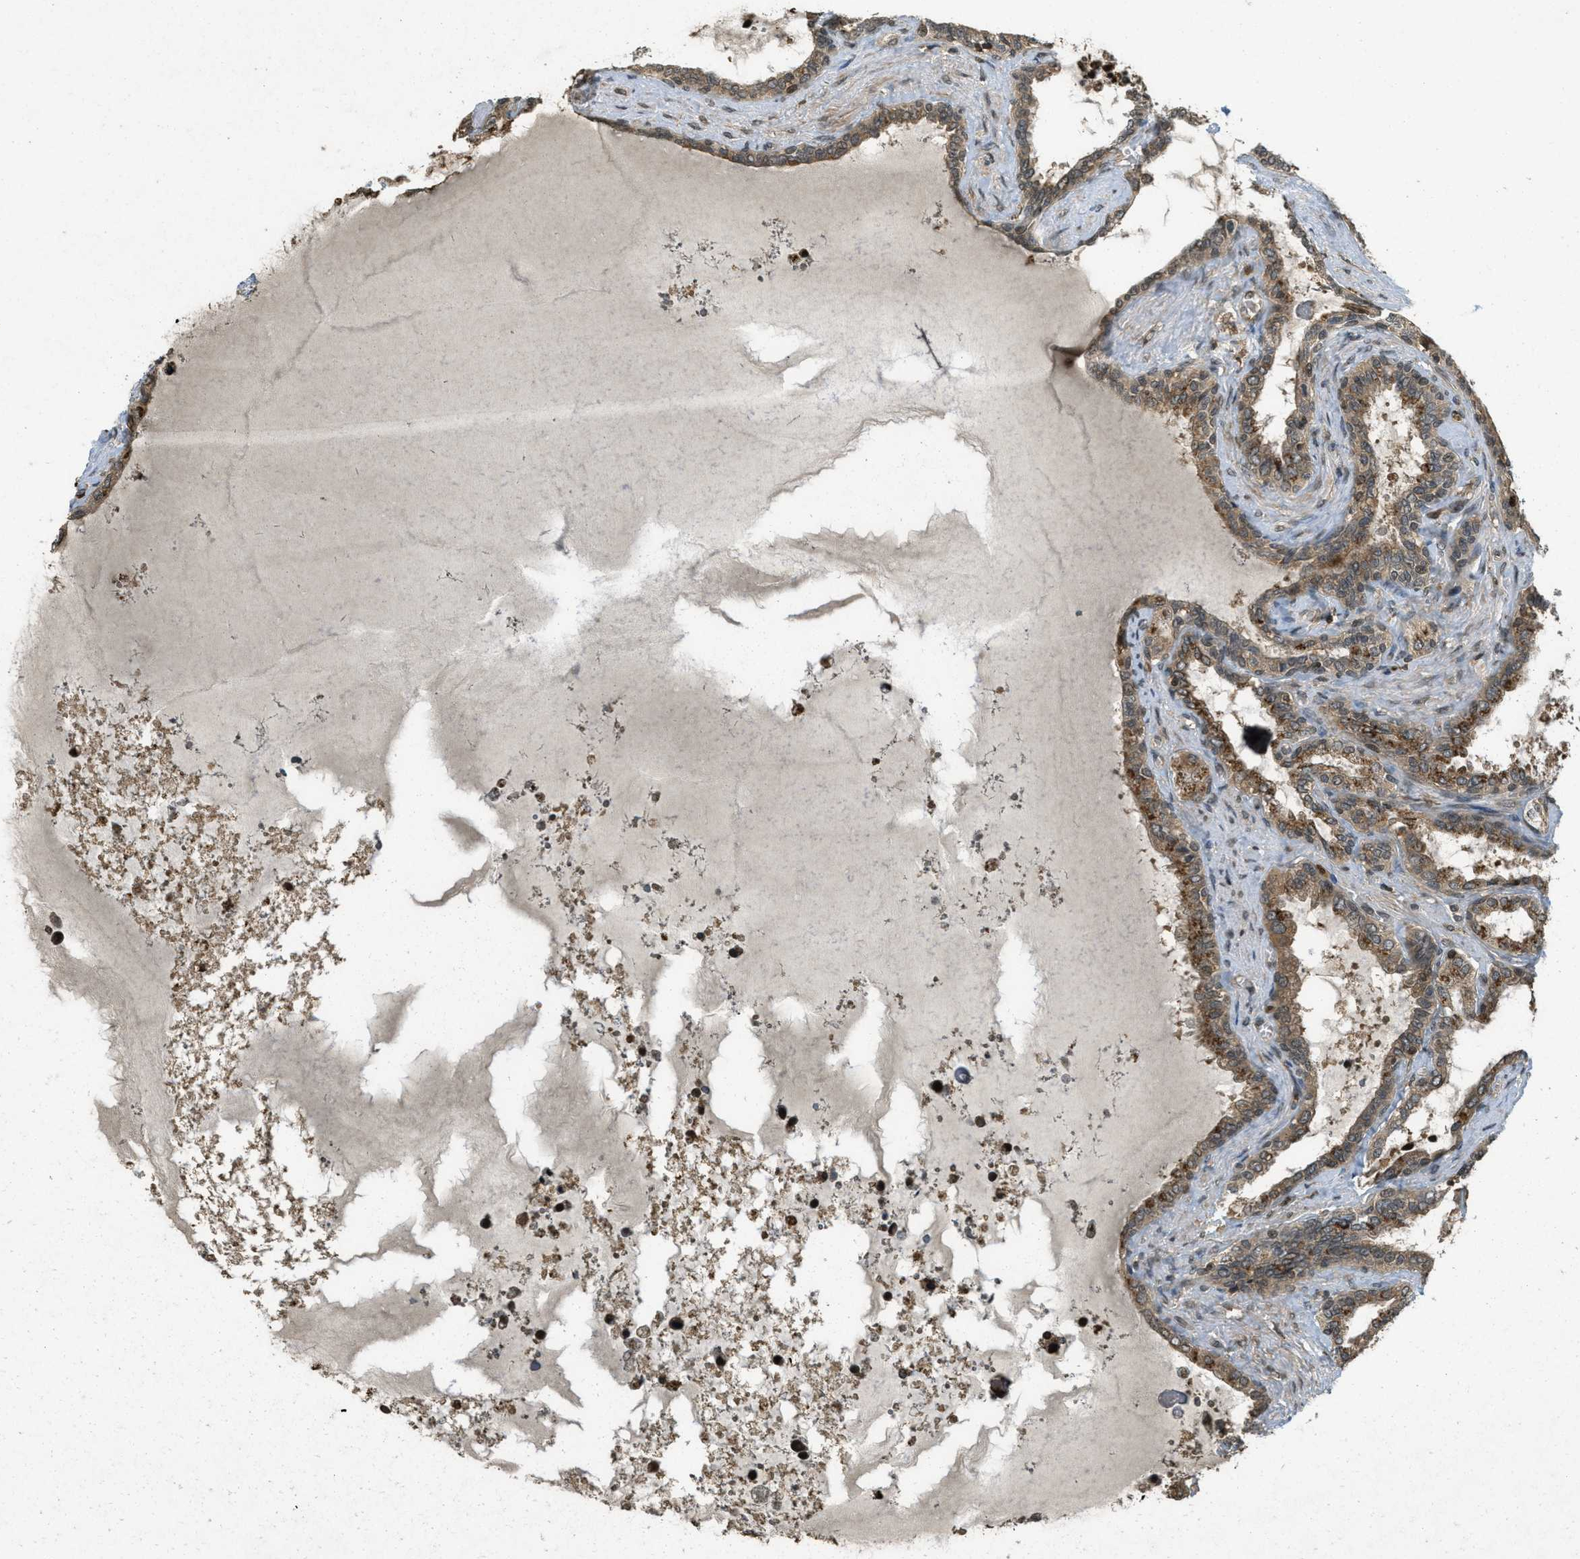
{"staining": {"intensity": "moderate", "quantity": ">75%", "location": "cytoplasmic/membranous"}, "tissue": "seminal vesicle", "cell_type": "Glandular cells", "image_type": "normal", "snomed": [{"axis": "morphology", "description": "Normal tissue, NOS"}, {"axis": "topography", "description": "Seminal veicle"}], "caption": "Benign seminal vesicle reveals moderate cytoplasmic/membranous positivity in about >75% of glandular cells The protein of interest is shown in brown color, while the nuclei are stained blue..", "gene": "ATG7", "patient": {"sex": "male", "age": 46}}